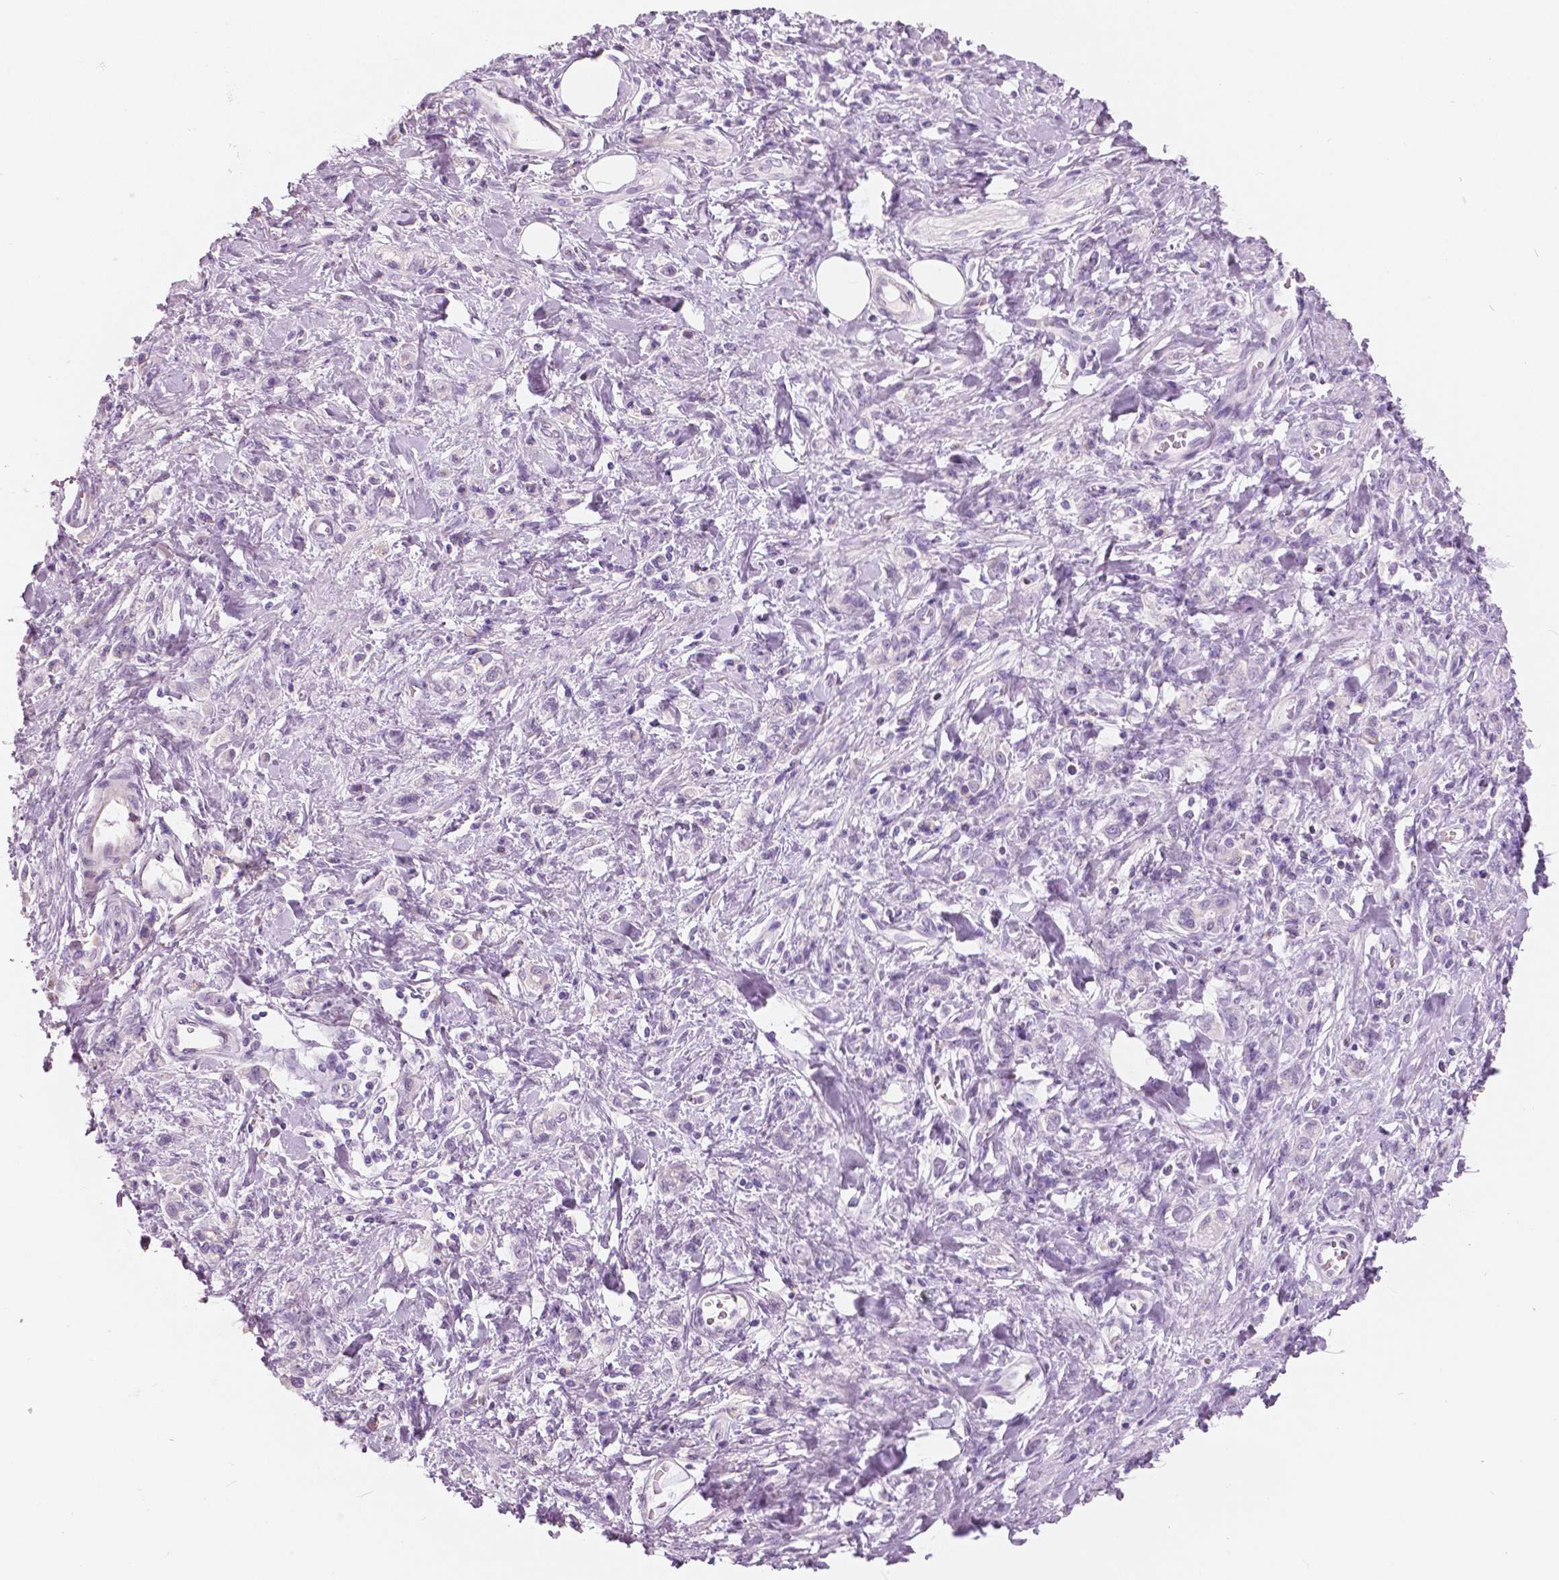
{"staining": {"intensity": "negative", "quantity": "none", "location": "none"}, "tissue": "stomach cancer", "cell_type": "Tumor cells", "image_type": "cancer", "snomed": [{"axis": "morphology", "description": "Adenocarcinoma, NOS"}, {"axis": "topography", "description": "Stomach"}], "caption": "The histopathology image exhibits no significant staining in tumor cells of stomach cancer.", "gene": "A4GNT", "patient": {"sex": "male", "age": 77}}